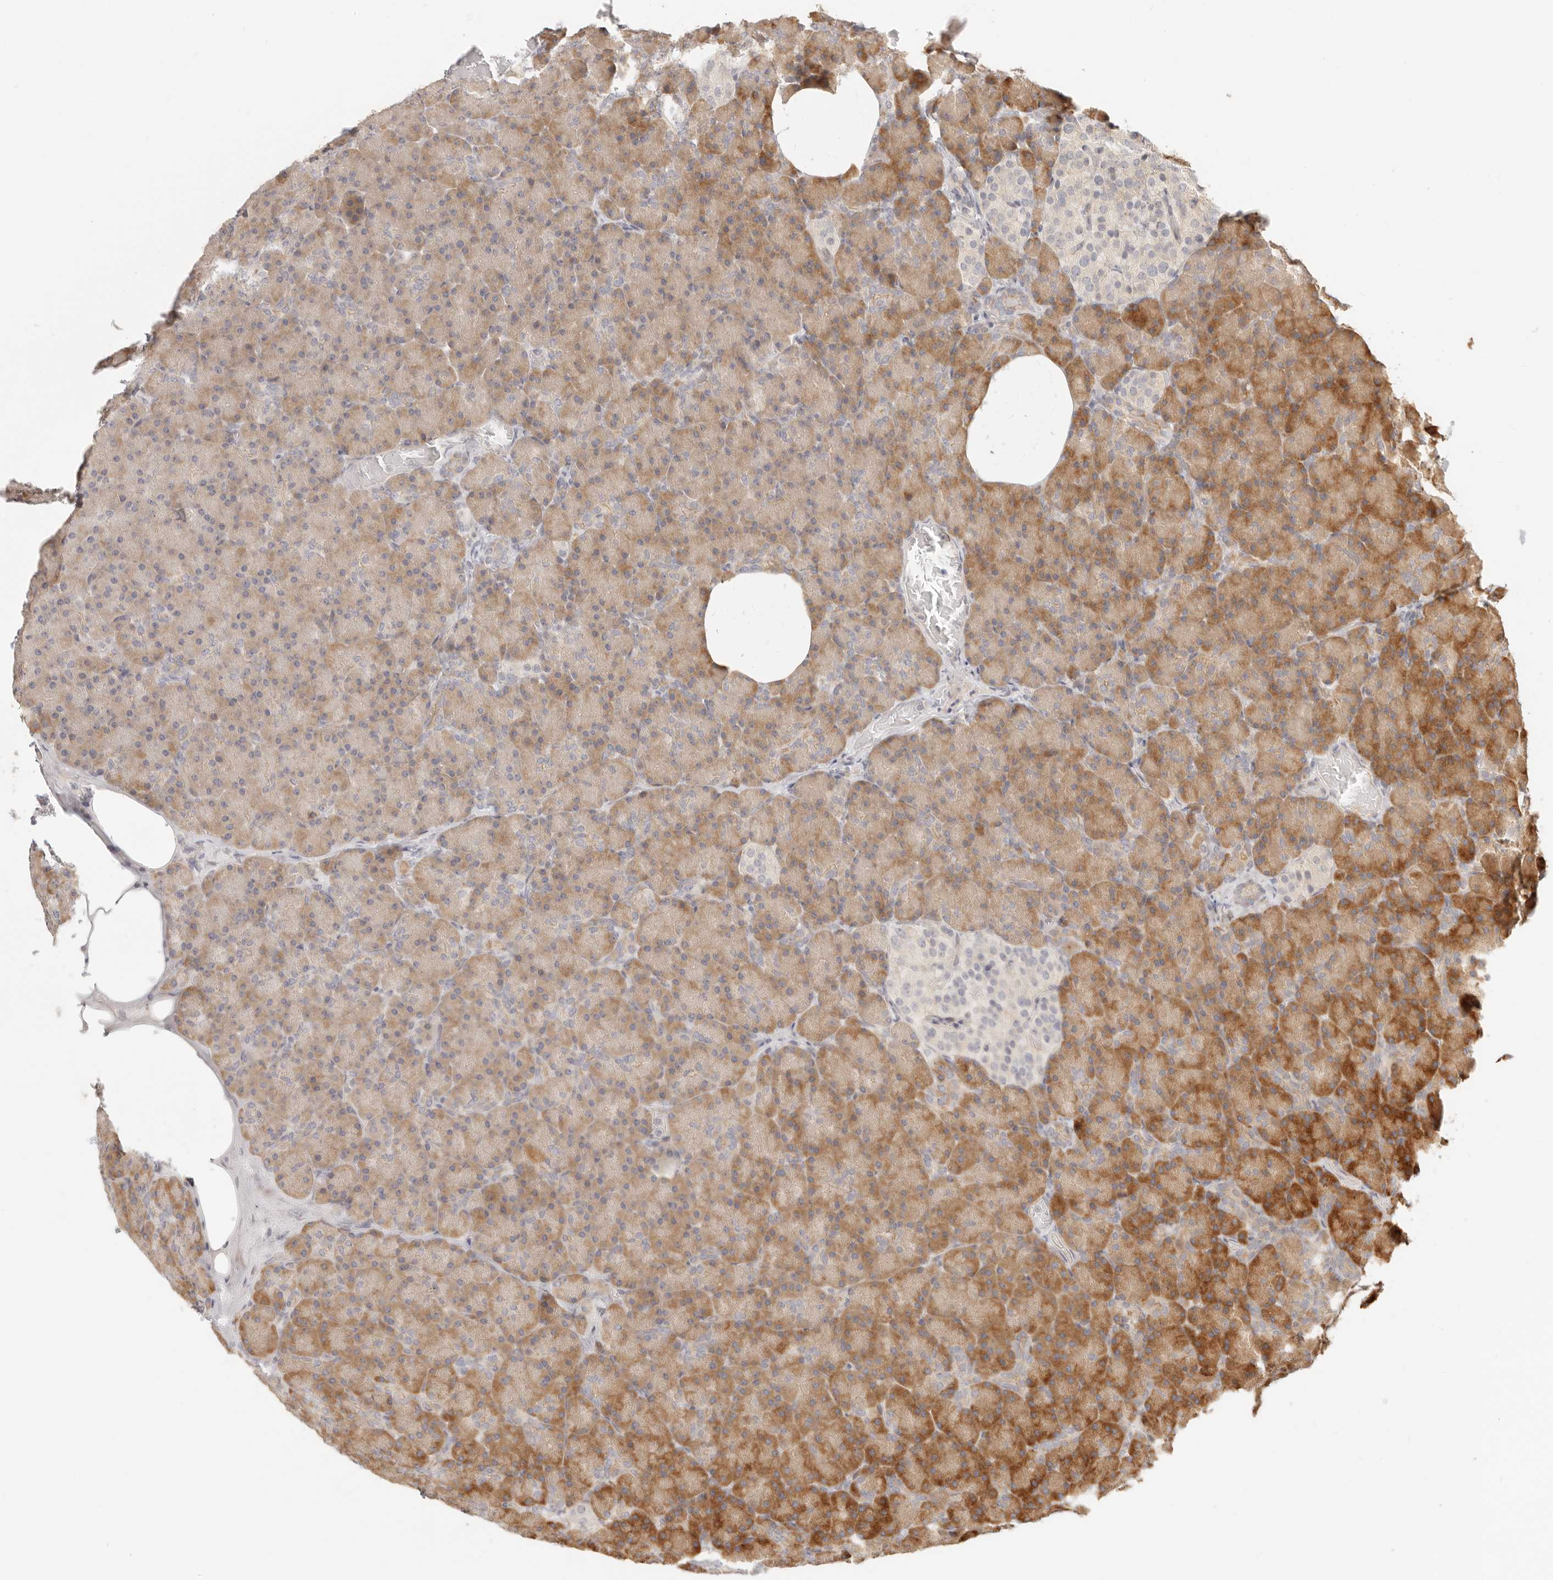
{"staining": {"intensity": "moderate", "quantity": ">75%", "location": "cytoplasmic/membranous"}, "tissue": "pancreas", "cell_type": "Exocrine glandular cells", "image_type": "normal", "snomed": [{"axis": "morphology", "description": "Normal tissue, NOS"}, {"axis": "topography", "description": "Pancreas"}], "caption": "High-magnification brightfield microscopy of unremarkable pancreas stained with DAB (brown) and counterstained with hematoxylin (blue). exocrine glandular cells exhibit moderate cytoplasmic/membranous expression is appreciated in about>75% of cells.", "gene": "TUFT1", "patient": {"sex": "female", "age": 43}}